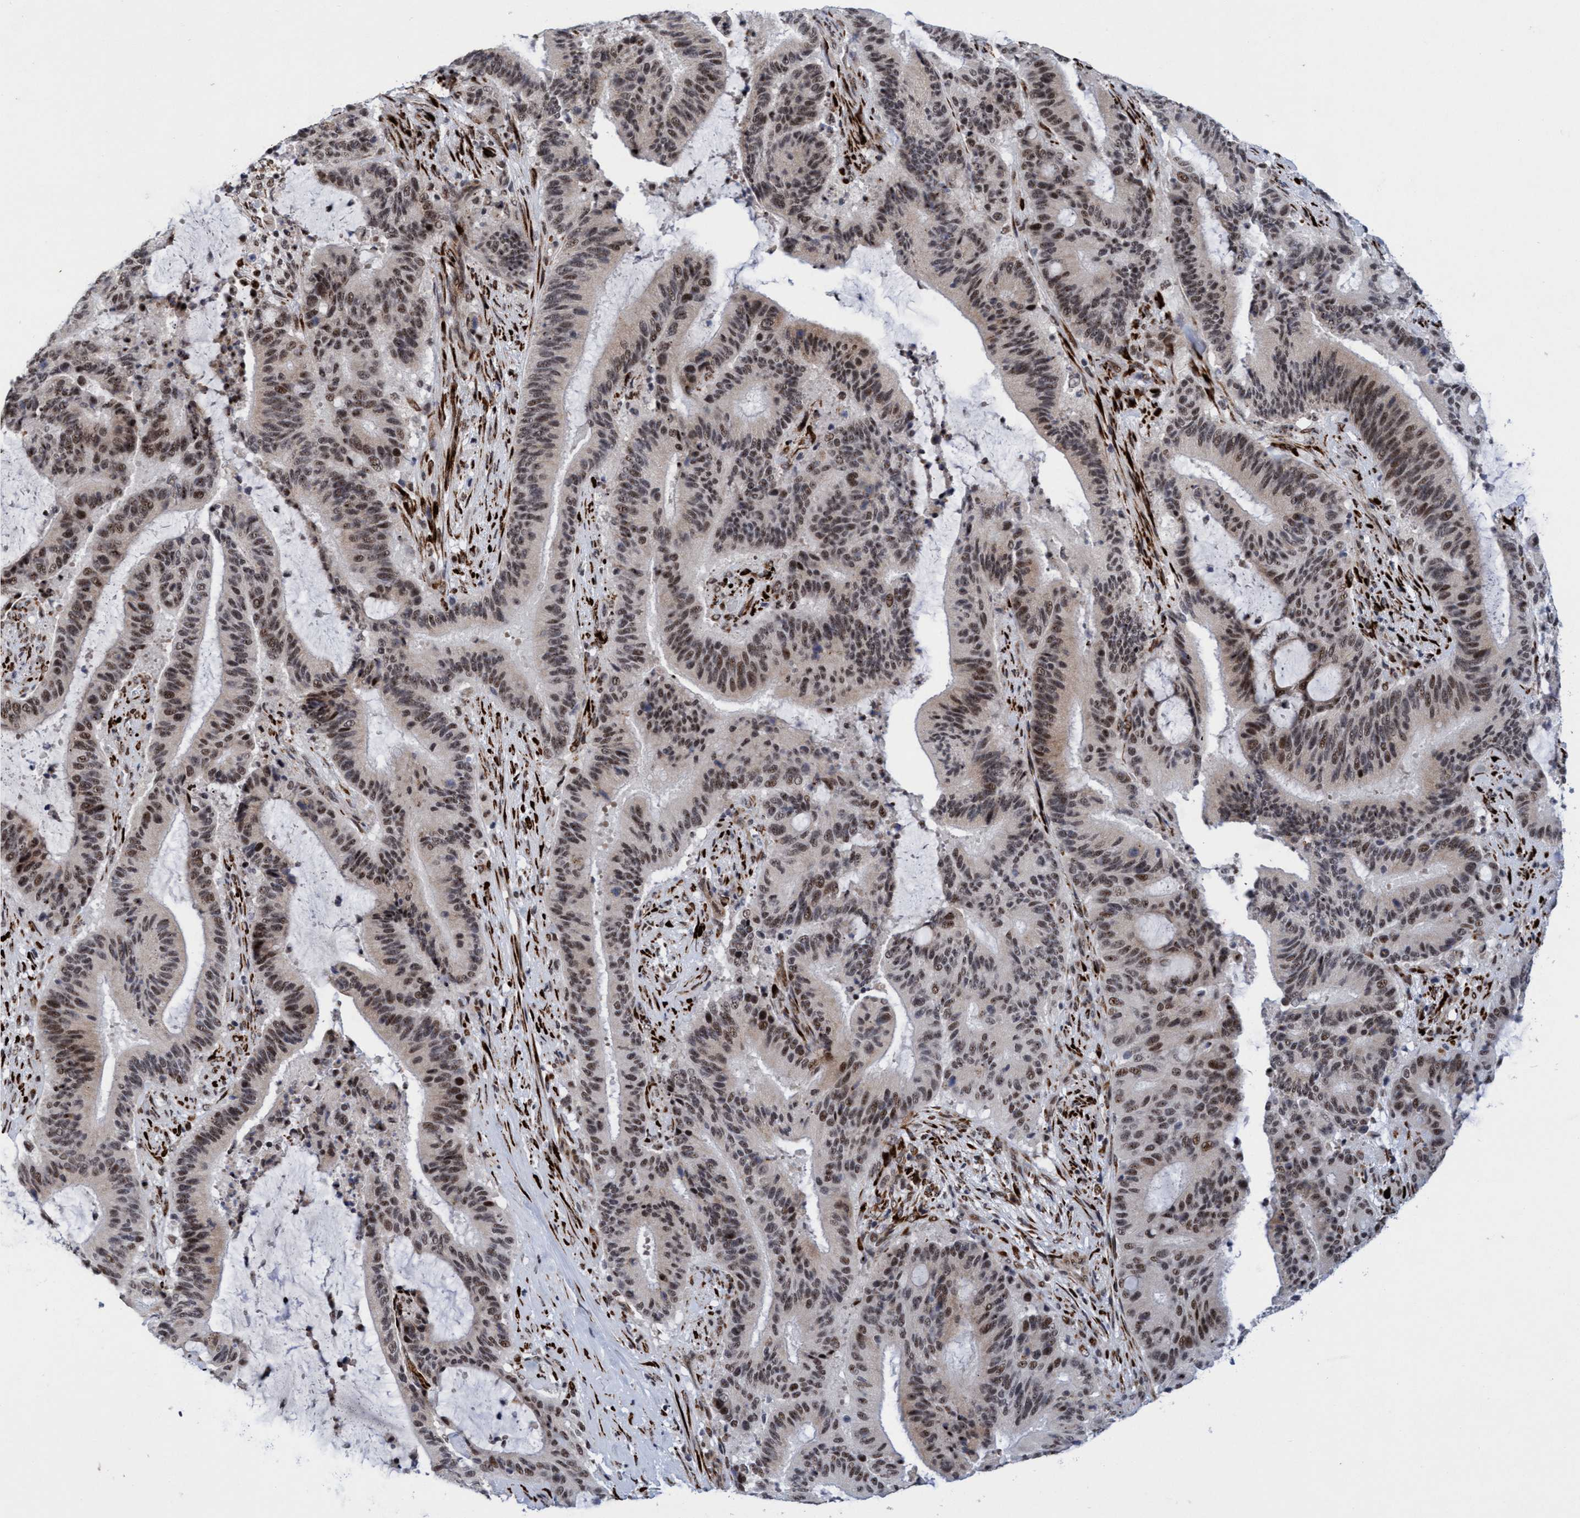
{"staining": {"intensity": "weak", "quantity": ">75%", "location": "nuclear"}, "tissue": "liver cancer", "cell_type": "Tumor cells", "image_type": "cancer", "snomed": [{"axis": "morphology", "description": "Normal tissue, NOS"}, {"axis": "morphology", "description": "Cholangiocarcinoma"}, {"axis": "topography", "description": "Liver"}, {"axis": "topography", "description": "Peripheral nerve tissue"}], "caption": "The image displays staining of liver cholangiocarcinoma, revealing weak nuclear protein expression (brown color) within tumor cells.", "gene": "GLT6D1", "patient": {"sex": "female", "age": 73}}